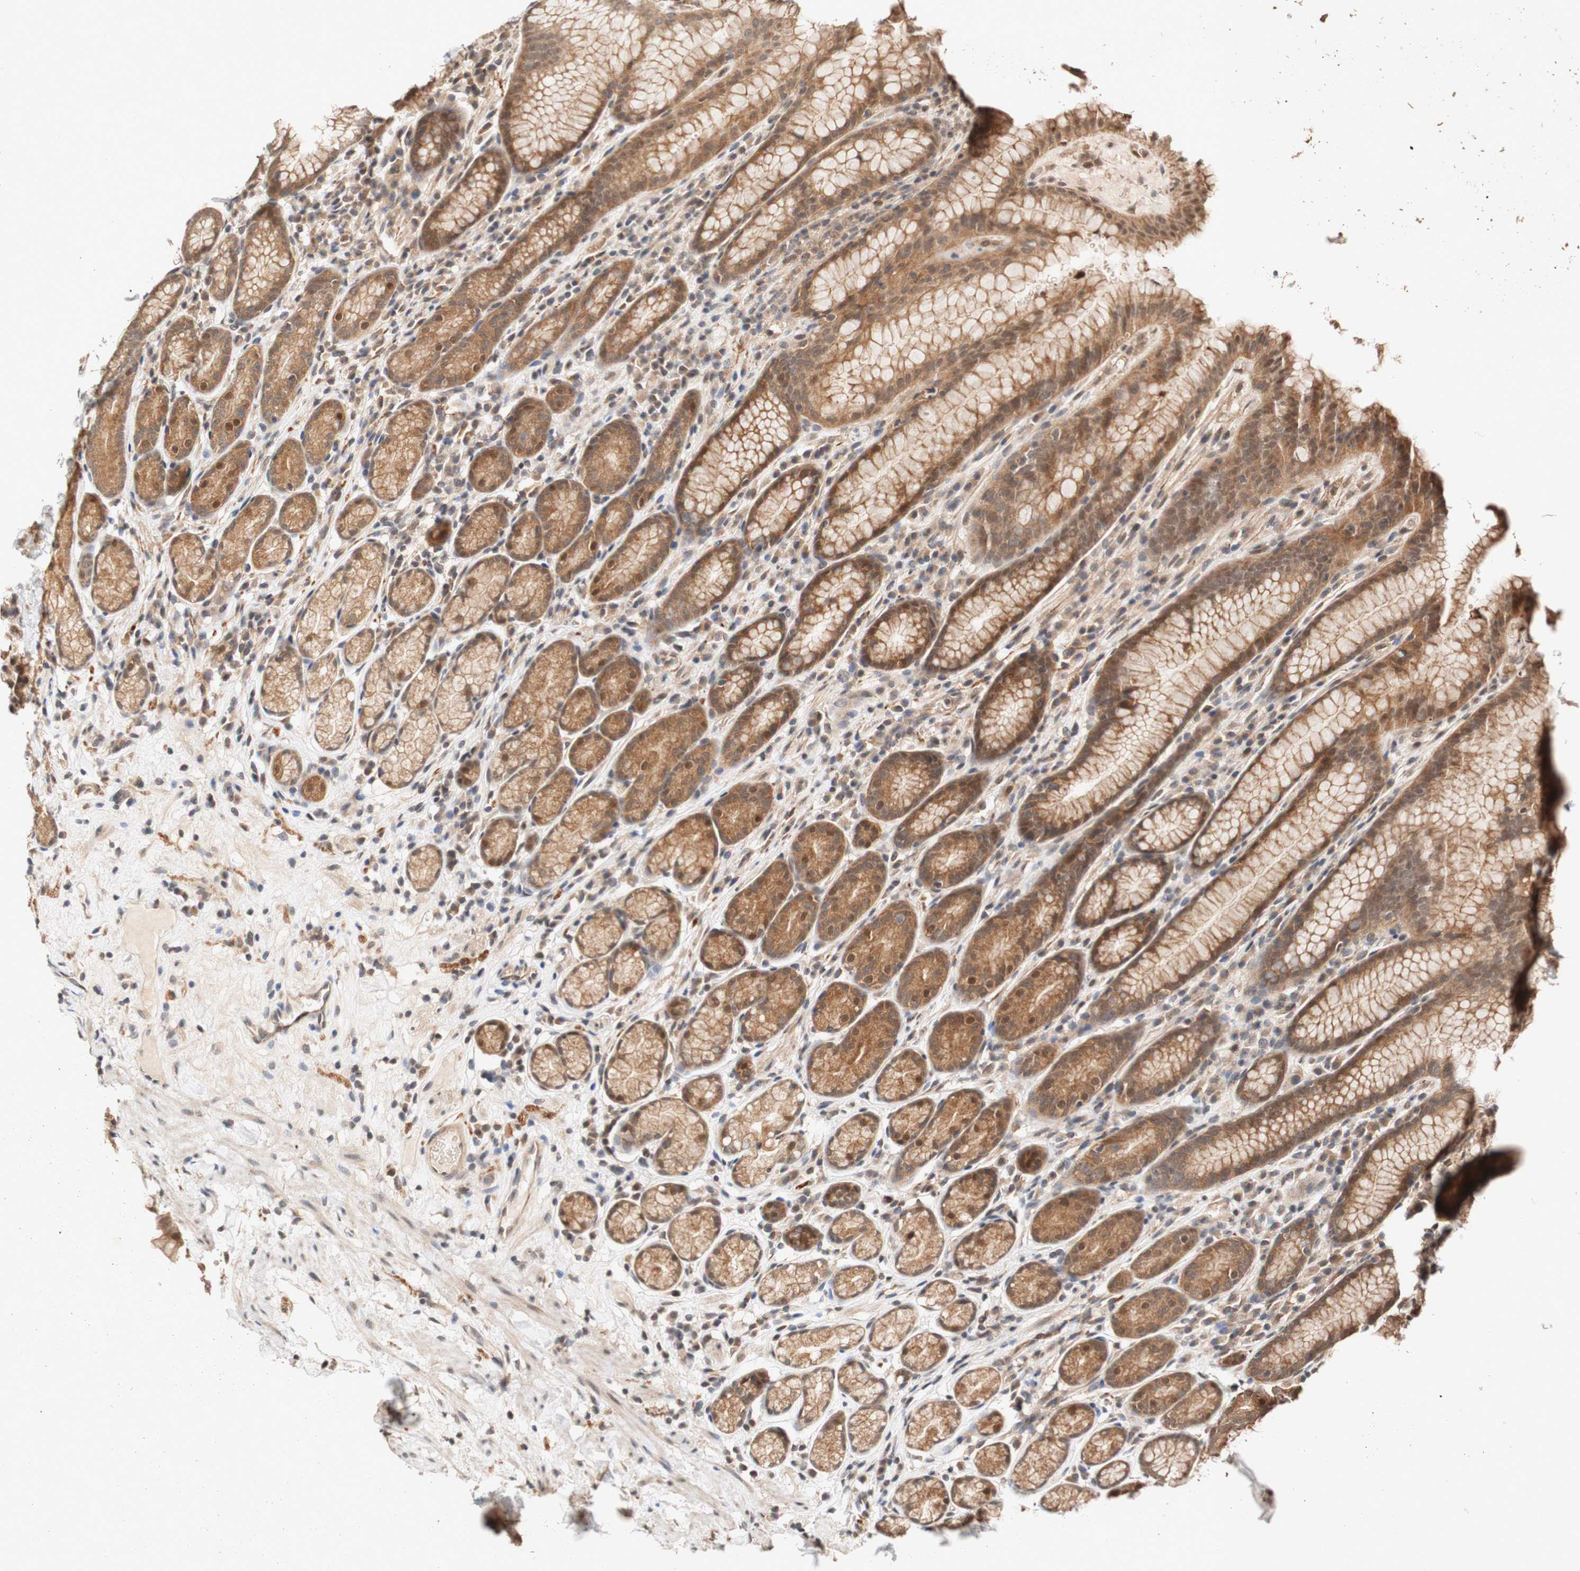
{"staining": {"intensity": "moderate", "quantity": ">75%", "location": "cytoplasmic/membranous,nuclear"}, "tissue": "stomach", "cell_type": "Glandular cells", "image_type": "normal", "snomed": [{"axis": "morphology", "description": "Normal tissue, NOS"}, {"axis": "topography", "description": "Stomach, lower"}], "caption": "Immunohistochemical staining of normal human stomach shows moderate cytoplasmic/membranous,nuclear protein expression in approximately >75% of glandular cells.", "gene": "PIN1", "patient": {"sex": "male", "age": 52}}